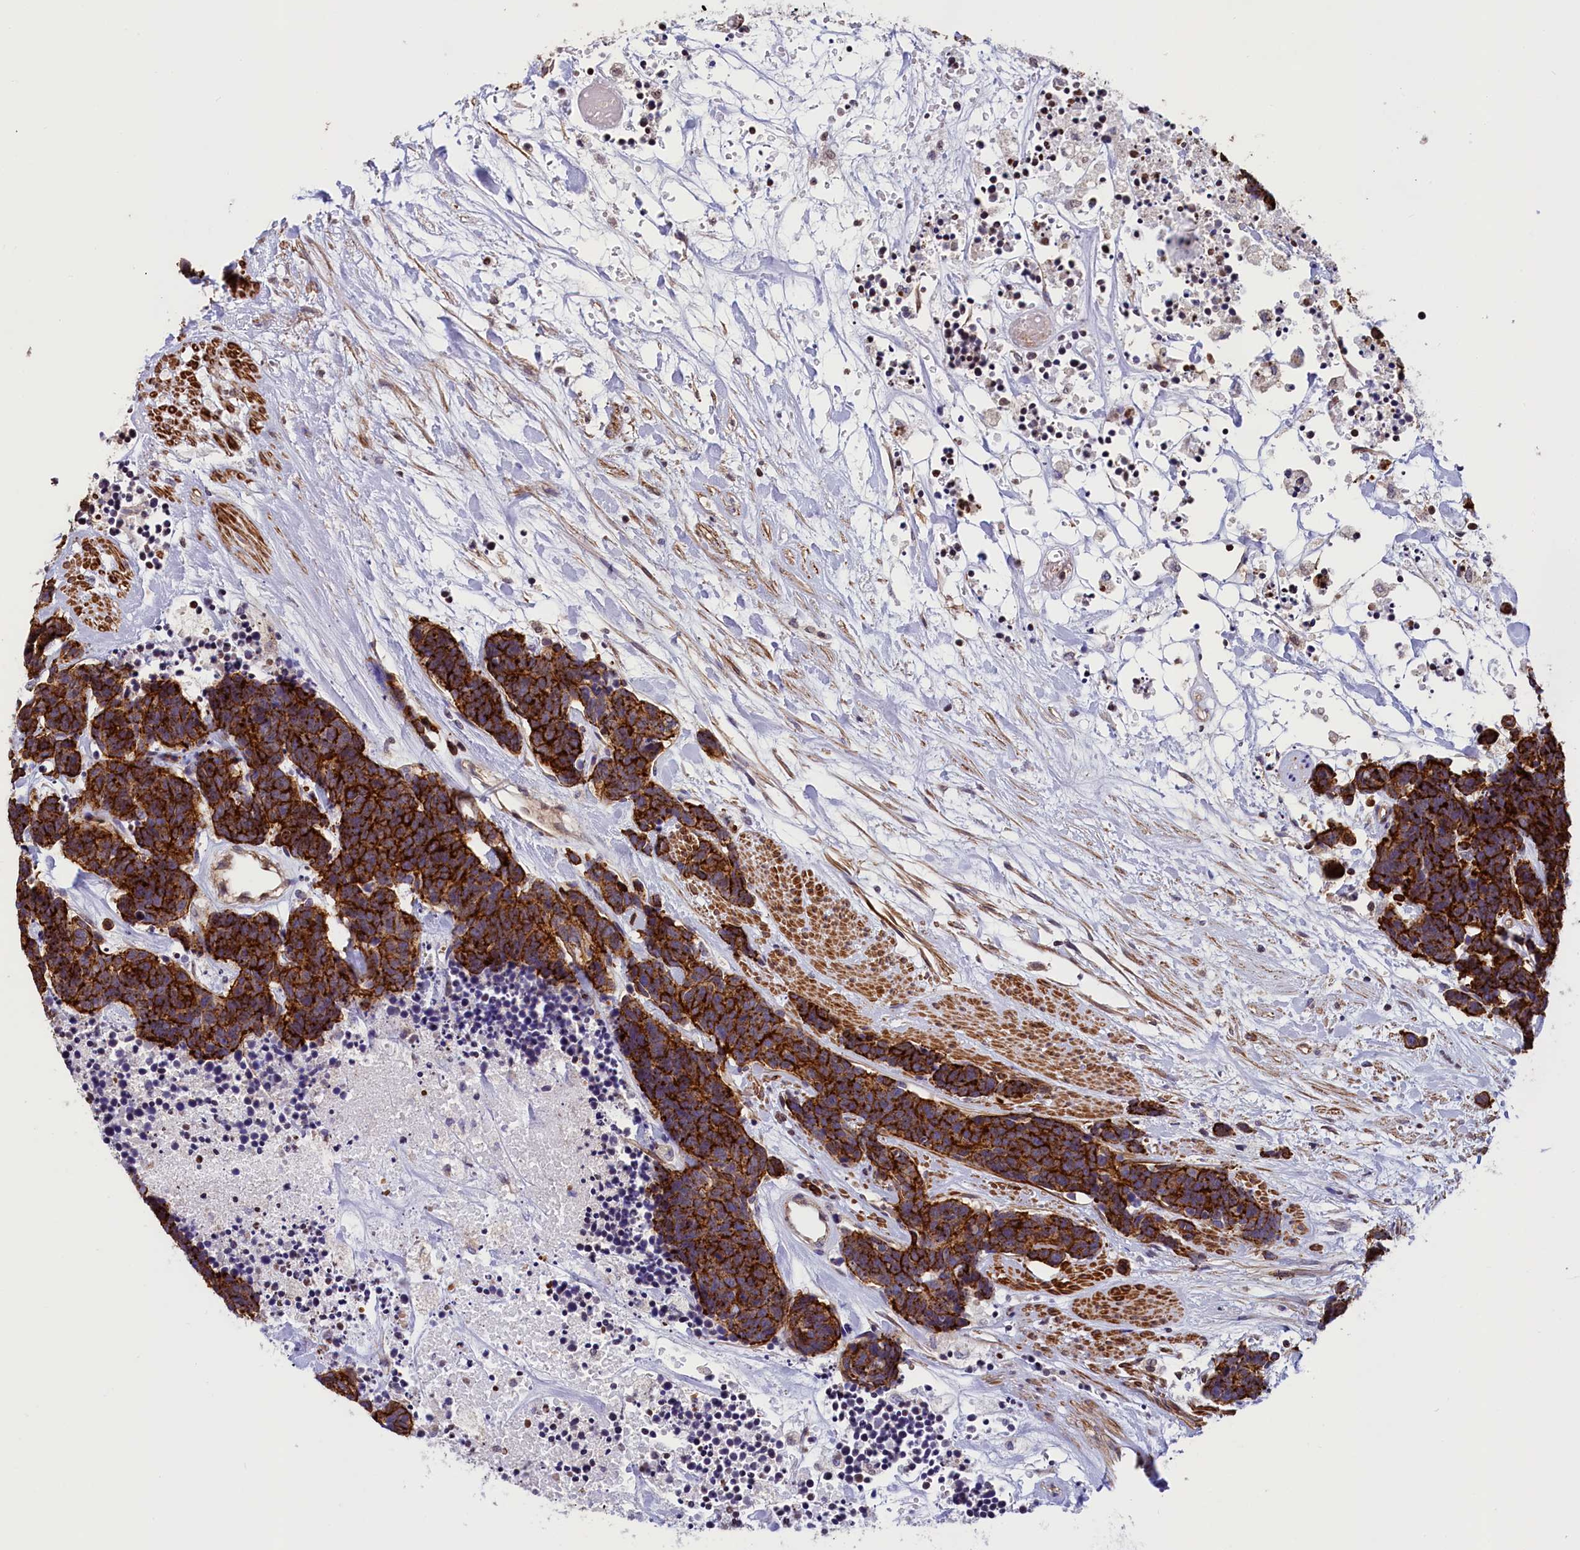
{"staining": {"intensity": "strong", "quantity": ">75%", "location": "cytoplasmic/membranous"}, "tissue": "carcinoid", "cell_type": "Tumor cells", "image_type": "cancer", "snomed": [{"axis": "morphology", "description": "Carcinoma, NOS"}, {"axis": "morphology", "description": "Carcinoid, malignant, NOS"}, {"axis": "topography", "description": "Urinary bladder"}], "caption": "Immunohistochemistry (DAB) staining of carcinoma shows strong cytoplasmic/membranous protein expression in about >75% of tumor cells.", "gene": "ZNF2", "patient": {"sex": "male", "age": 57}}